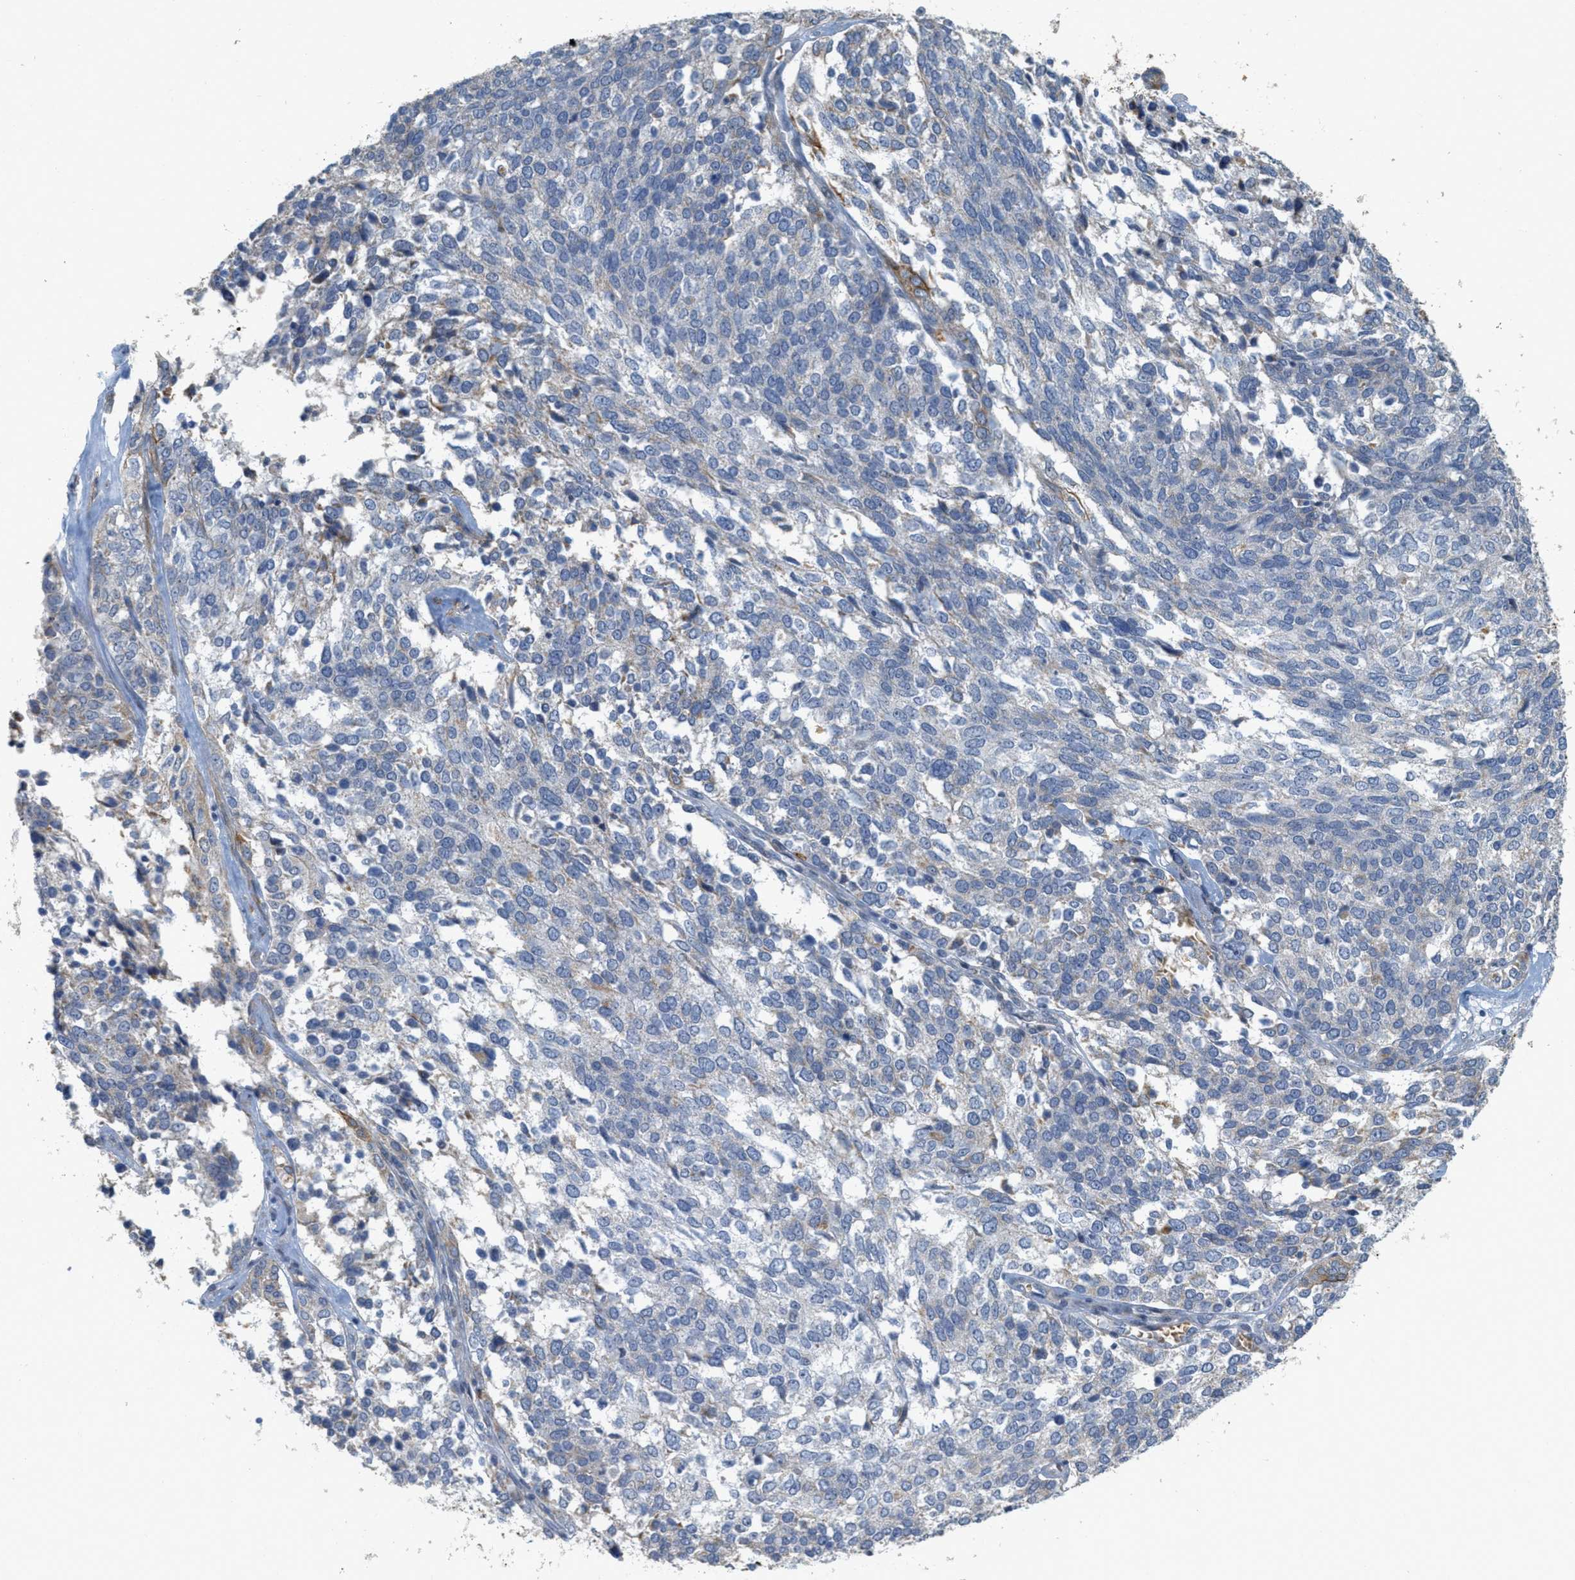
{"staining": {"intensity": "moderate", "quantity": "<25%", "location": "cytoplasmic/membranous"}, "tissue": "ovarian cancer", "cell_type": "Tumor cells", "image_type": "cancer", "snomed": [{"axis": "morphology", "description": "Cystadenocarcinoma, serous, NOS"}, {"axis": "topography", "description": "Ovary"}], "caption": "The image reveals staining of serous cystadenocarcinoma (ovarian), revealing moderate cytoplasmic/membranous protein expression (brown color) within tumor cells.", "gene": "MRS2", "patient": {"sex": "female", "age": 44}}